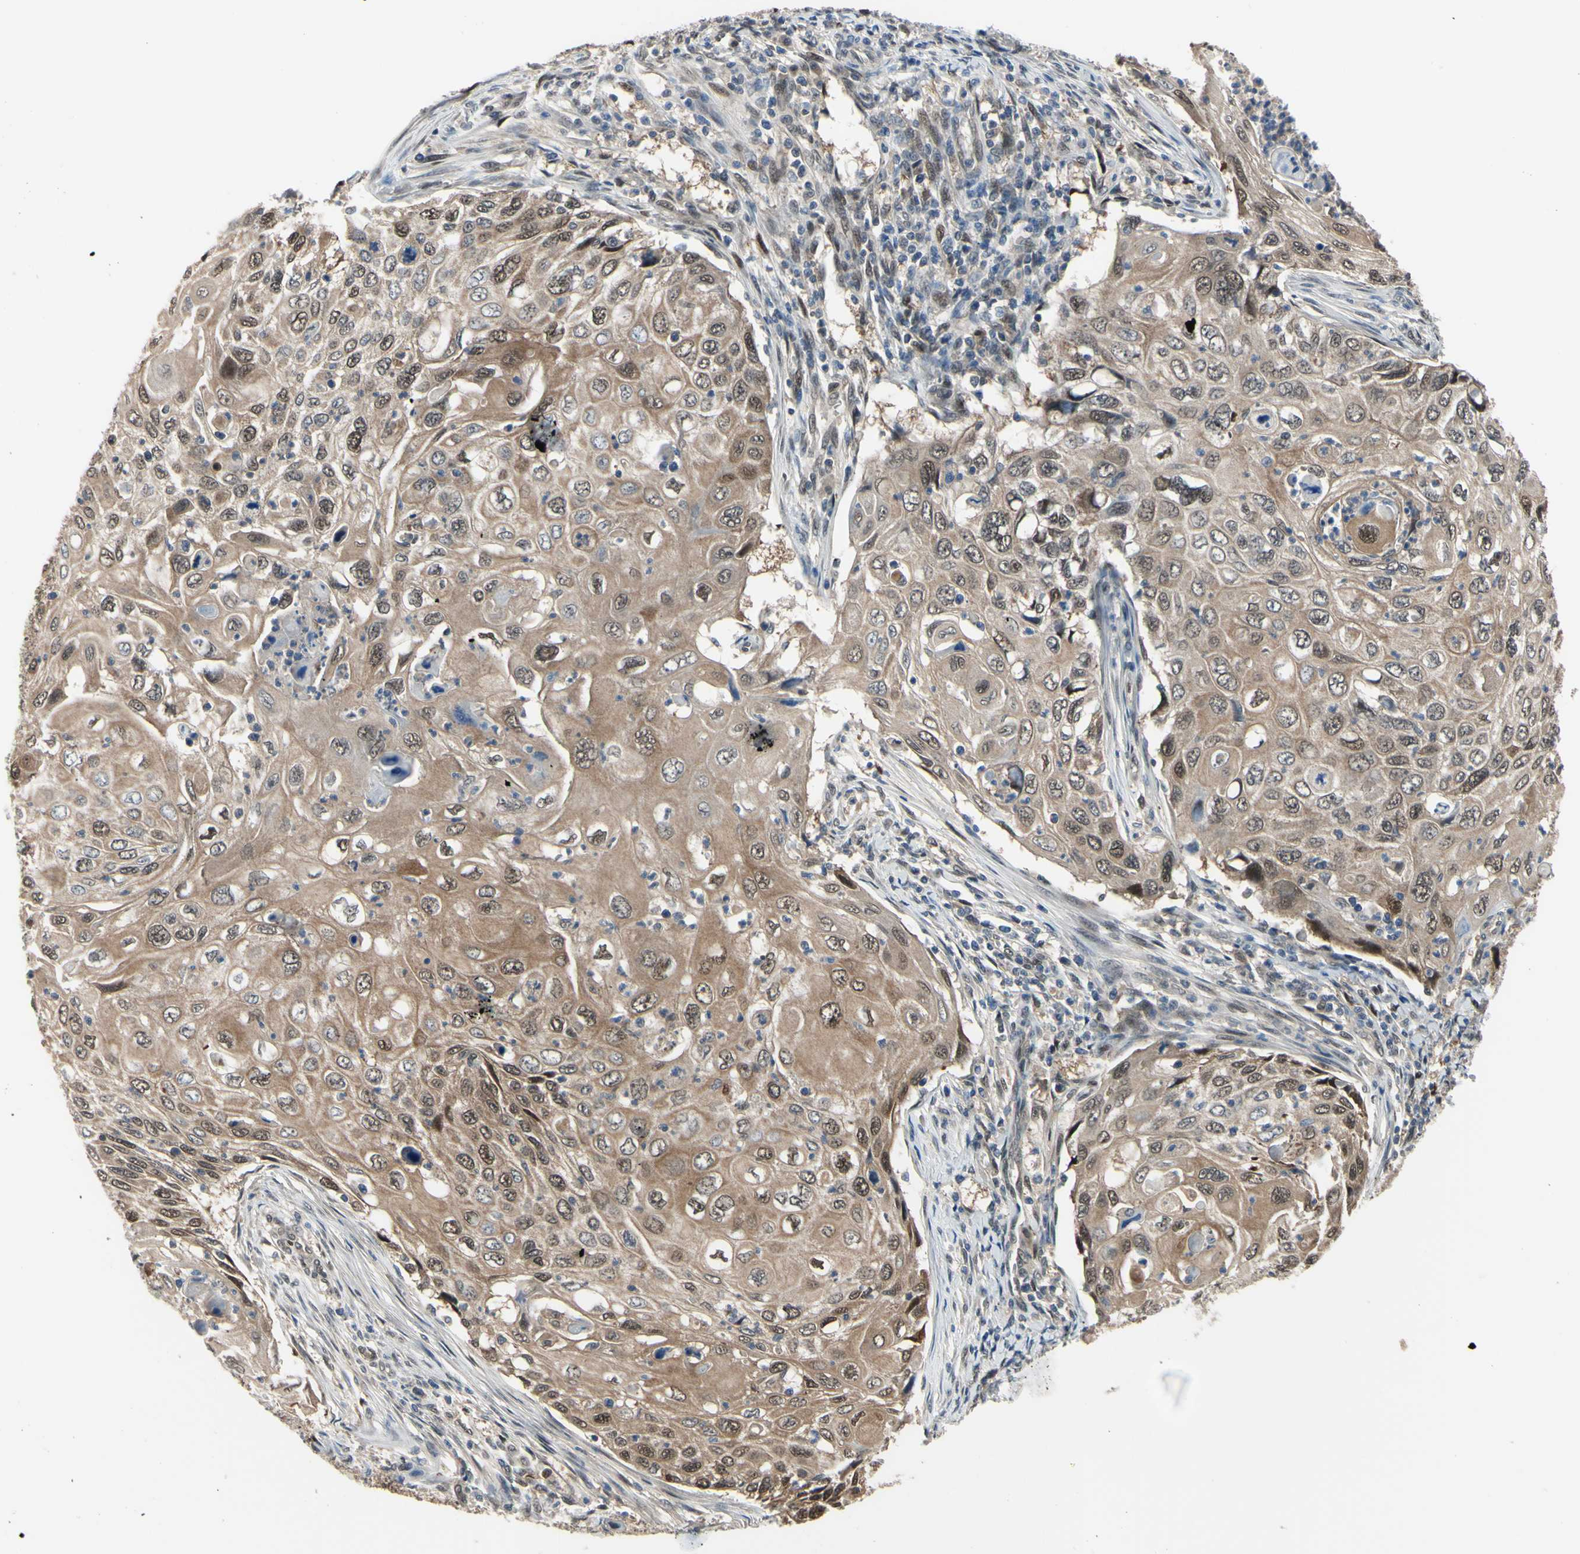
{"staining": {"intensity": "moderate", "quantity": ">75%", "location": "cytoplasmic/membranous,nuclear"}, "tissue": "cervical cancer", "cell_type": "Tumor cells", "image_type": "cancer", "snomed": [{"axis": "morphology", "description": "Squamous cell carcinoma, NOS"}, {"axis": "topography", "description": "Cervix"}], "caption": "Immunohistochemical staining of cervical squamous cell carcinoma shows medium levels of moderate cytoplasmic/membranous and nuclear protein expression in approximately >75% of tumor cells.", "gene": "HSPA4", "patient": {"sex": "female", "age": 70}}